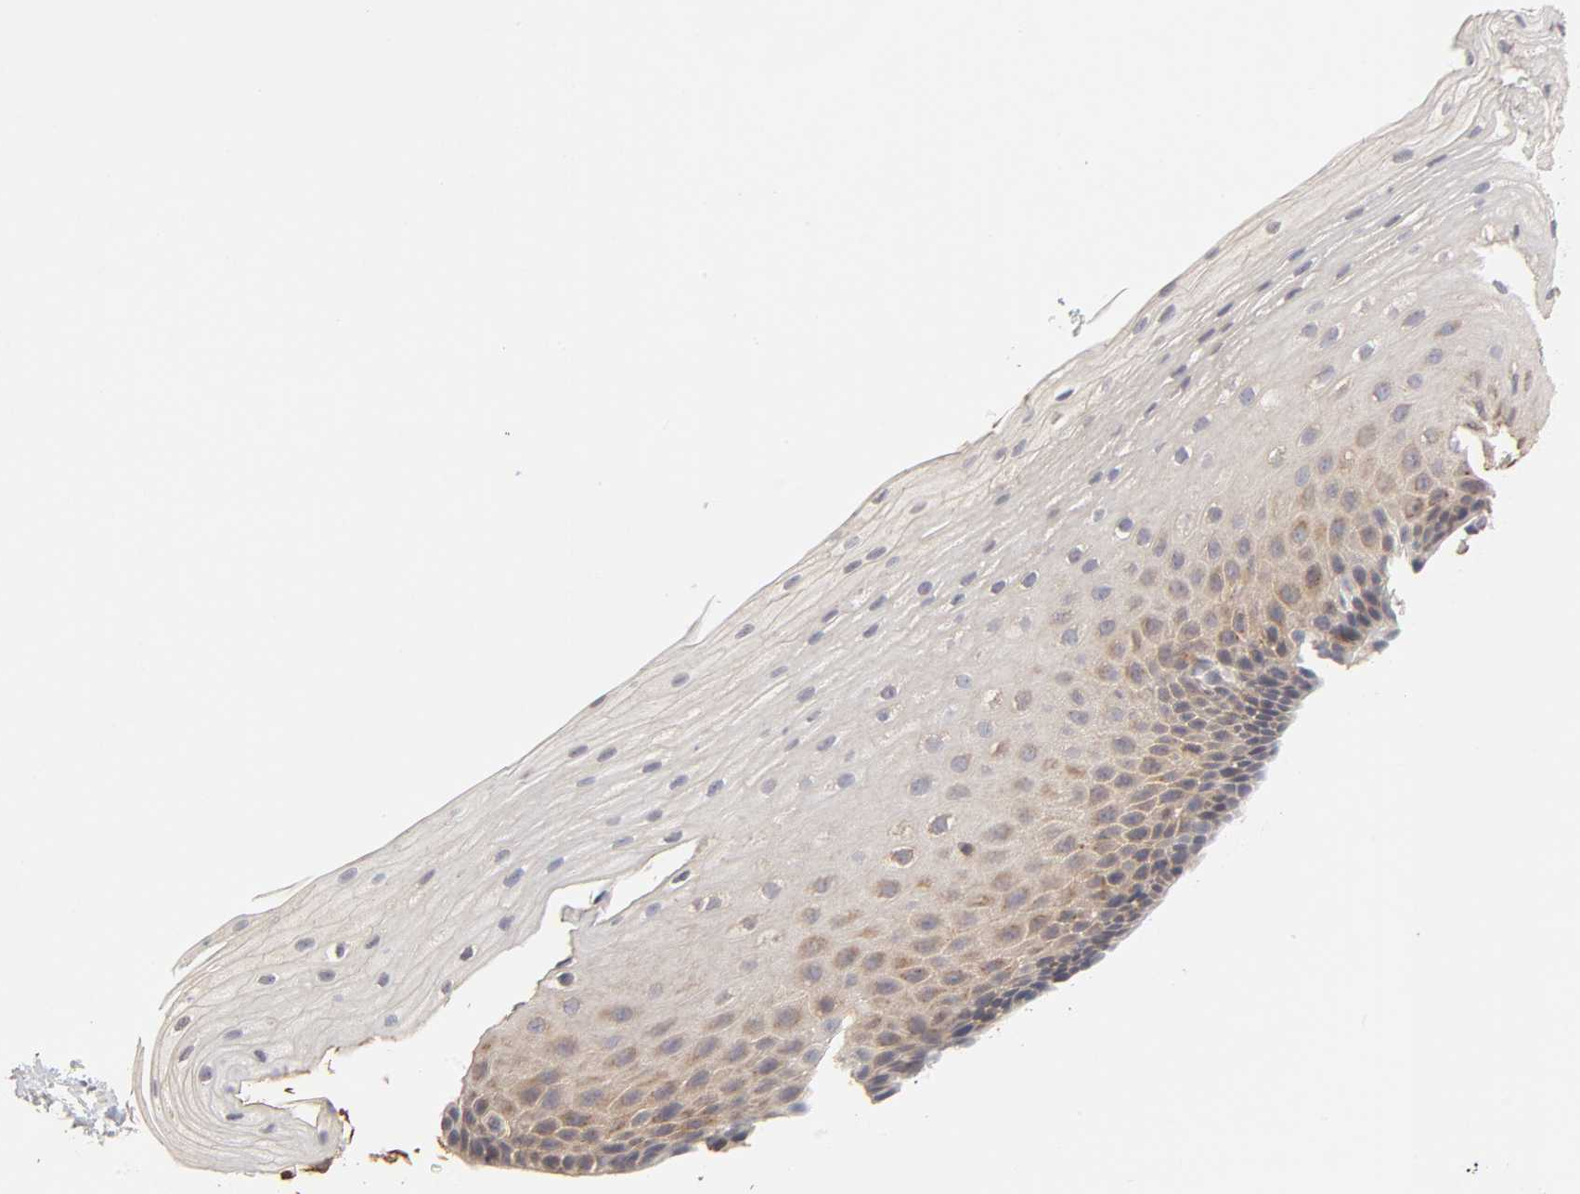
{"staining": {"intensity": "negative", "quantity": "none", "location": "none"}, "tissue": "esophagus", "cell_type": "Squamous epithelial cells", "image_type": "normal", "snomed": [{"axis": "morphology", "description": "Normal tissue, NOS"}, {"axis": "topography", "description": "Esophagus"}], "caption": "Protein analysis of unremarkable esophagus reveals no significant positivity in squamous epithelial cells. Nuclei are stained in blue.", "gene": "AP1G2", "patient": {"sex": "female", "age": 70}}